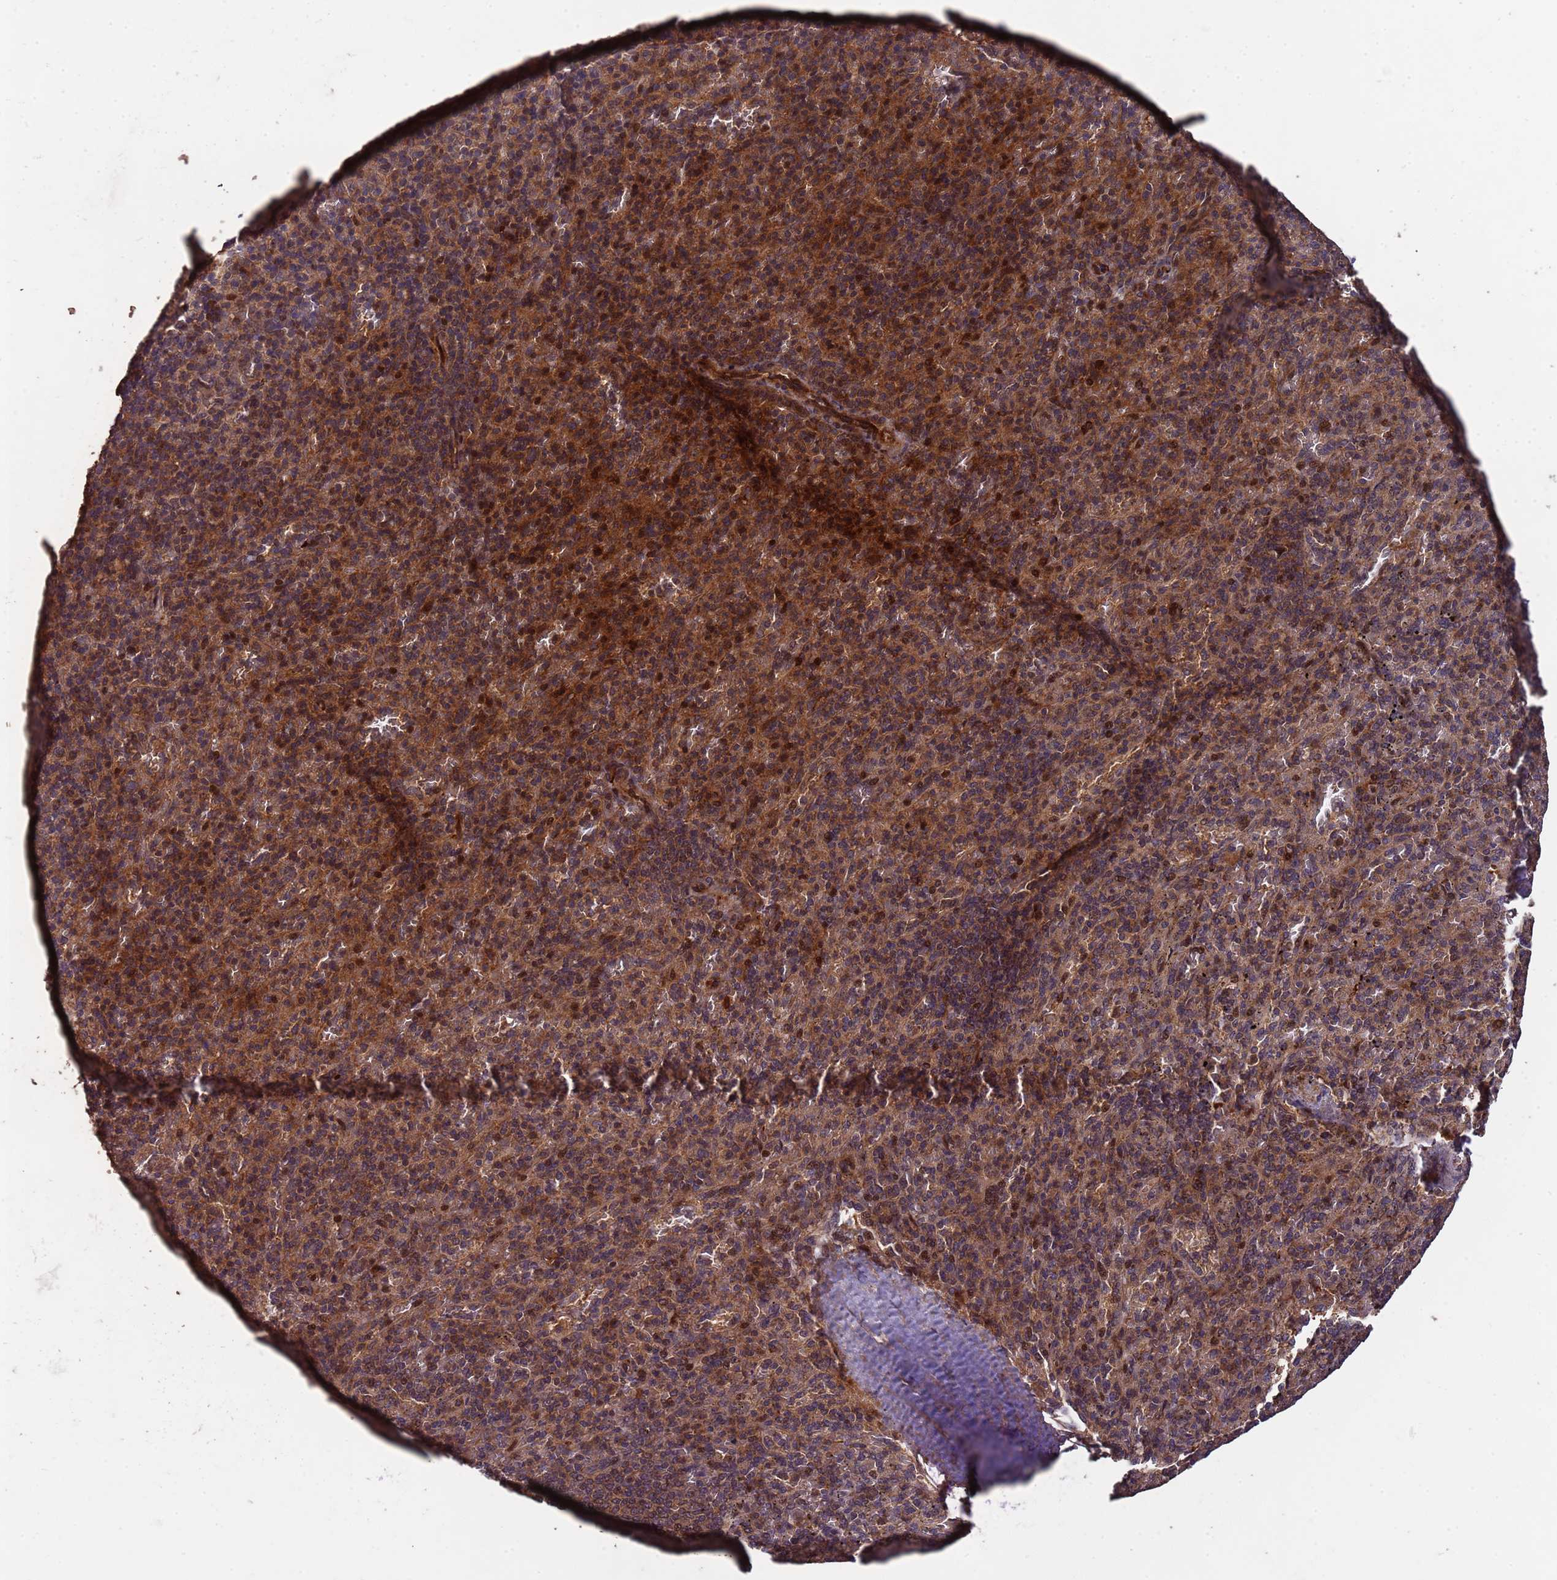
{"staining": {"intensity": "strong", "quantity": ">75%", "location": "cytoplasmic/membranous,nuclear"}, "tissue": "spleen", "cell_type": "Cells in red pulp", "image_type": "normal", "snomed": [{"axis": "morphology", "description": "Normal tissue, NOS"}, {"axis": "topography", "description": "Spleen"}], "caption": "DAB (3,3'-diaminobenzidine) immunohistochemical staining of normal spleen exhibits strong cytoplasmic/membranous,nuclear protein expression in approximately >75% of cells in red pulp.", "gene": "CCDC184", "patient": {"sex": "male", "age": 82}}